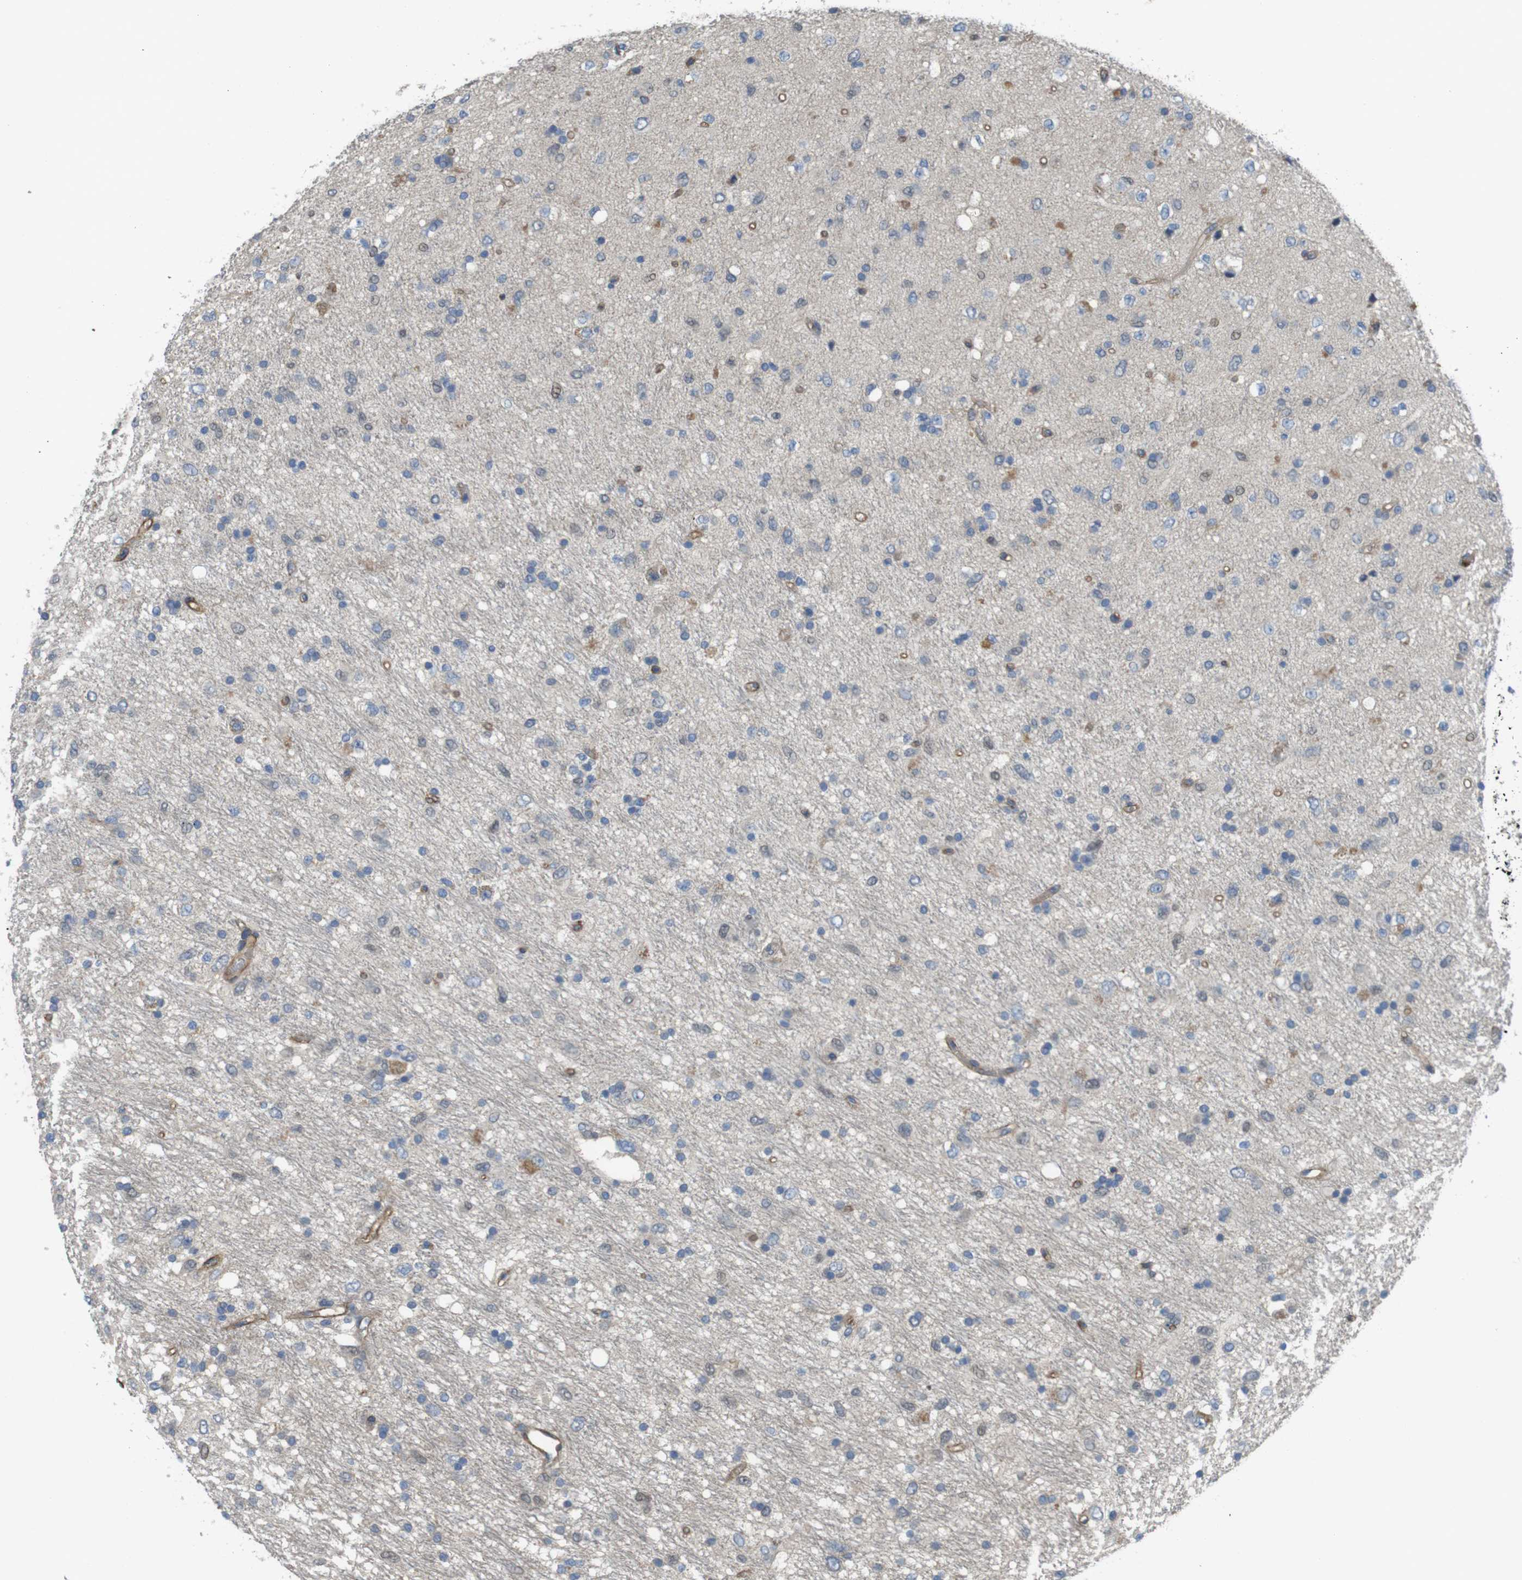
{"staining": {"intensity": "negative", "quantity": "none", "location": "none"}, "tissue": "glioma", "cell_type": "Tumor cells", "image_type": "cancer", "snomed": [{"axis": "morphology", "description": "Glioma, malignant, Low grade"}, {"axis": "topography", "description": "Brain"}], "caption": "Tumor cells are negative for protein expression in human glioma. (Stains: DAB immunohistochemistry (IHC) with hematoxylin counter stain, Microscopy: brightfield microscopy at high magnification).", "gene": "ABHD15", "patient": {"sex": "male", "age": 77}}